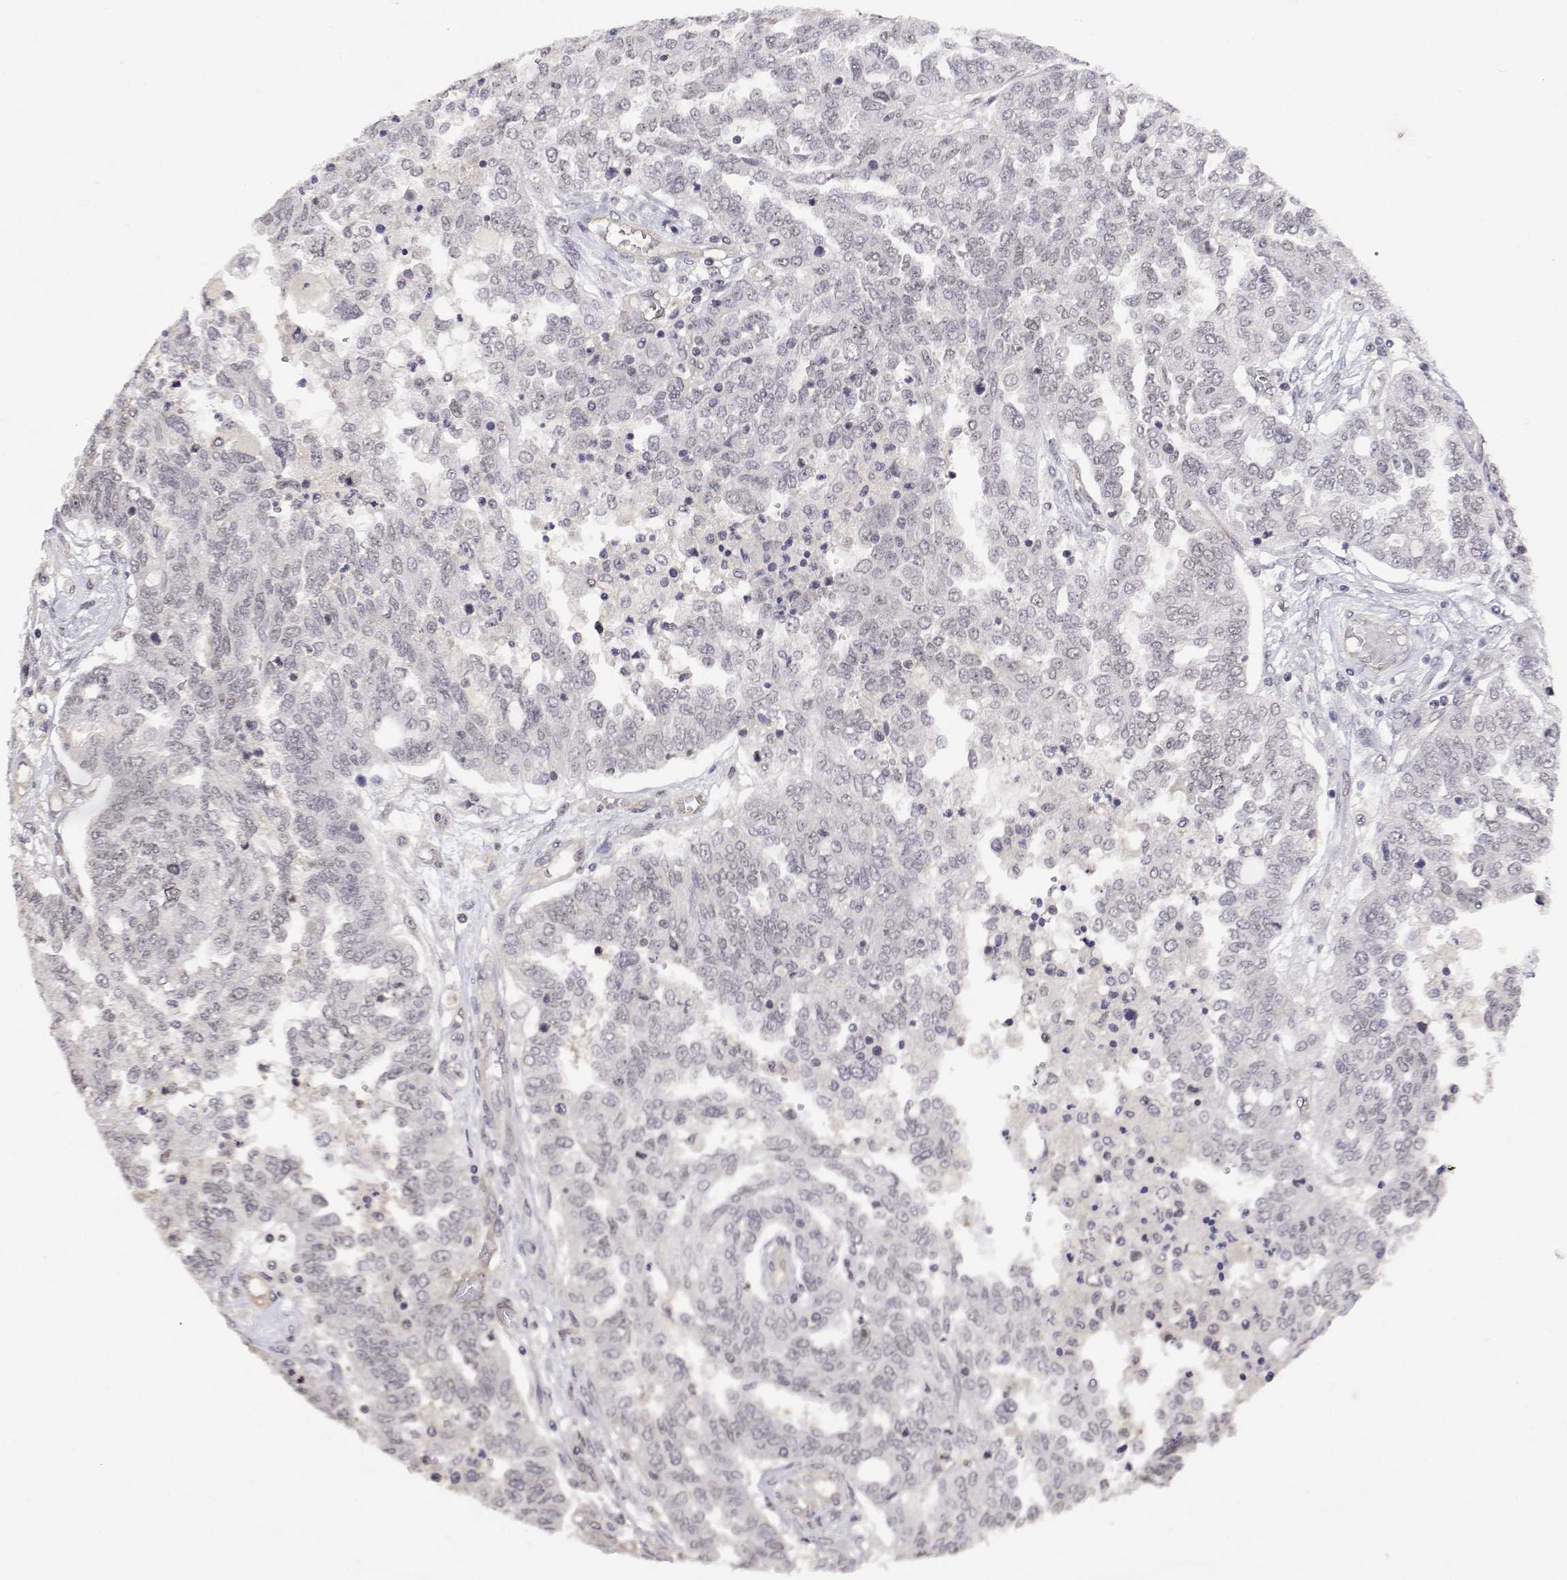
{"staining": {"intensity": "negative", "quantity": "none", "location": "none"}, "tissue": "ovarian cancer", "cell_type": "Tumor cells", "image_type": "cancer", "snomed": [{"axis": "morphology", "description": "Cystadenocarcinoma, serous, NOS"}, {"axis": "topography", "description": "Ovary"}], "caption": "High magnification brightfield microscopy of ovarian cancer (serous cystadenocarcinoma) stained with DAB (brown) and counterstained with hematoxylin (blue): tumor cells show no significant staining.", "gene": "NHP2", "patient": {"sex": "female", "age": 67}}